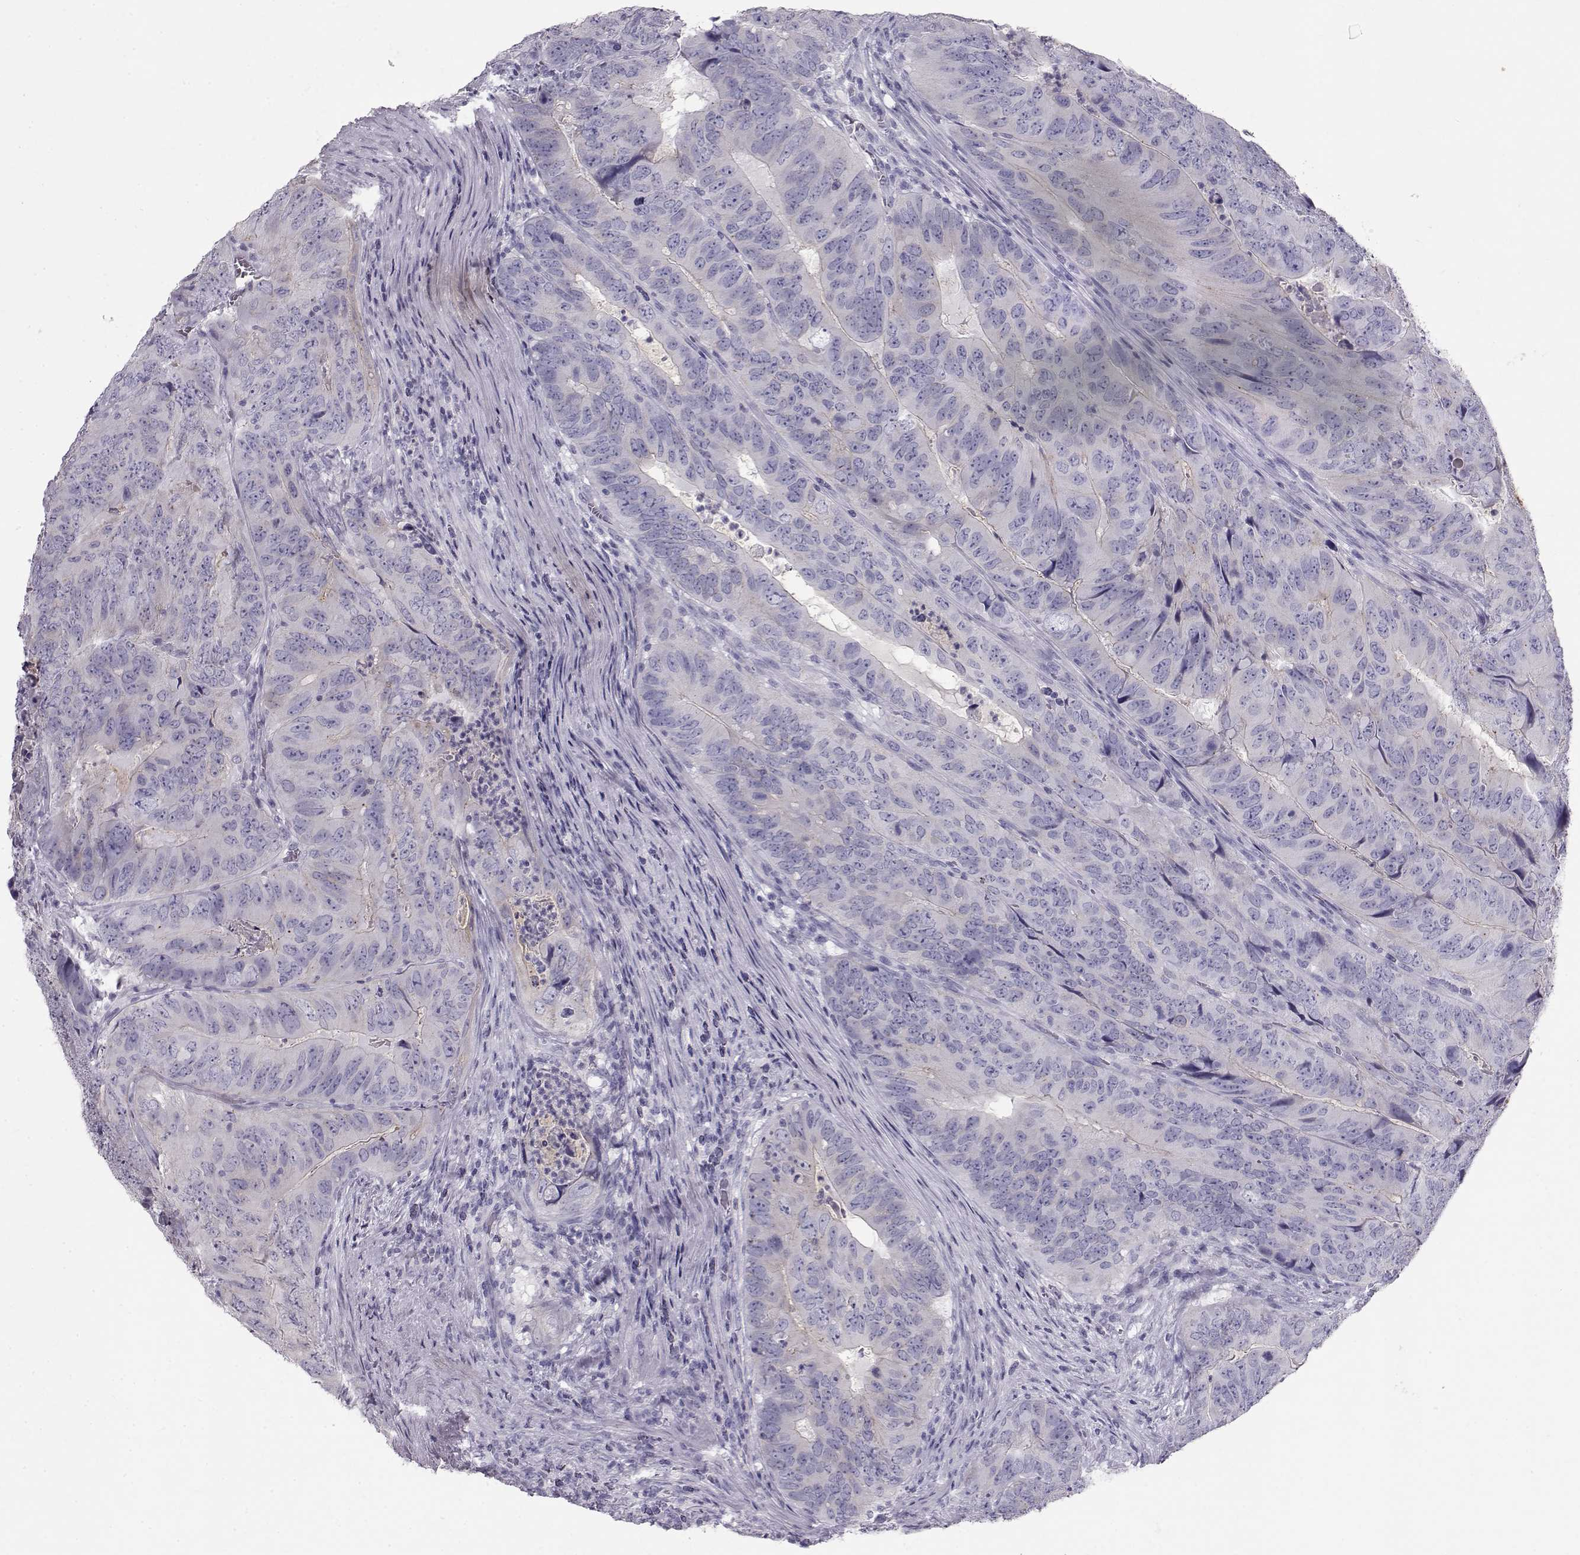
{"staining": {"intensity": "negative", "quantity": "none", "location": "none"}, "tissue": "colorectal cancer", "cell_type": "Tumor cells", "image_type": "cancer", "snomed": [{"axis": "morphology", "description": "Adenocarcinoma, NOS"}, {"axis": "topography", "description": "Colon"}], "caption": "Tumor cells are negative for brown protein staining in colorectal cancer. Nuclei are stained in blue.", "gene": "GPR26", "patient": {"sex": "male", "age": 79}}